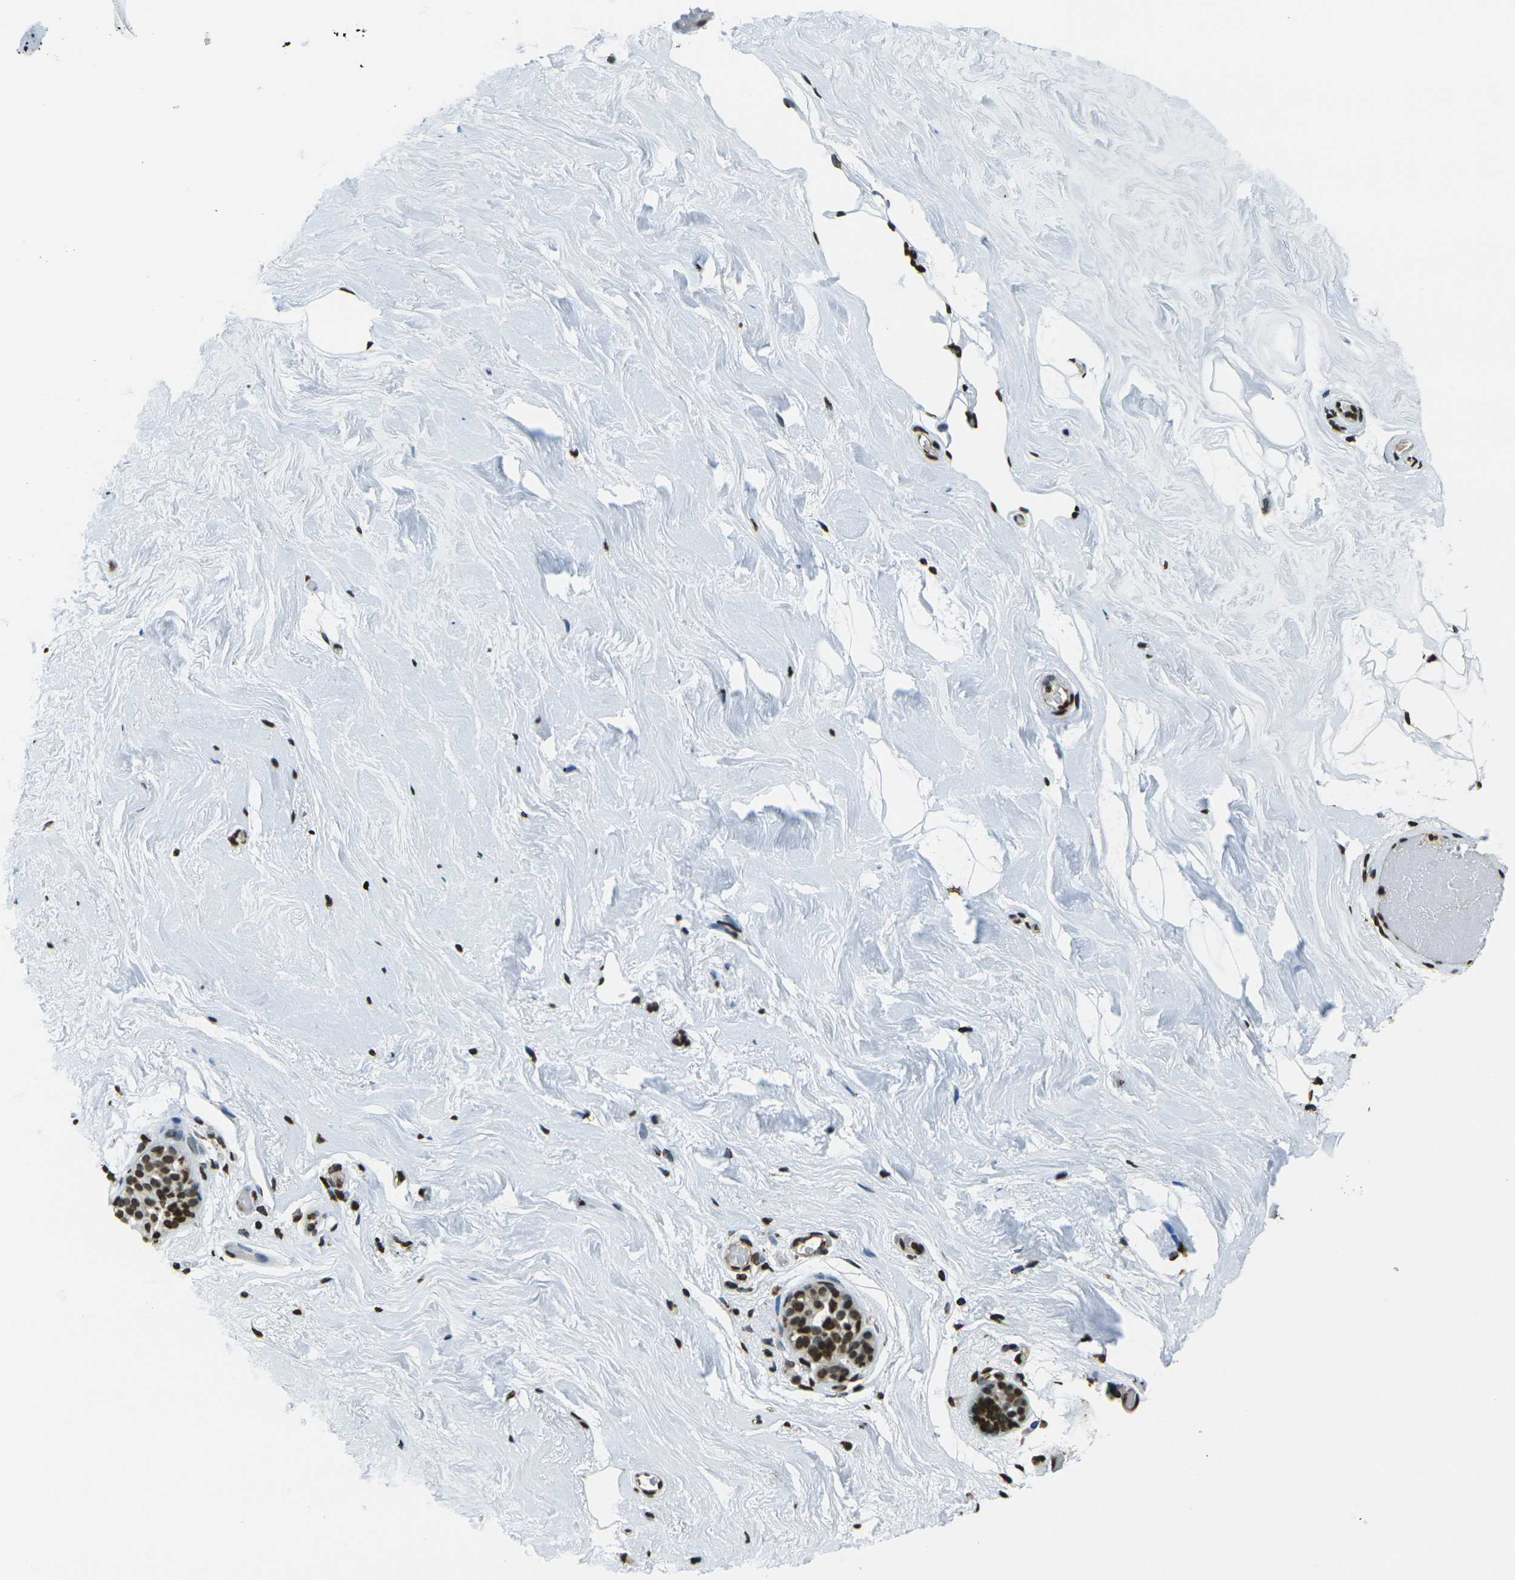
{"staining": {"intensity": "strong", "quantity": ">75%", "location": "cytoplasmic/membranous"}, "tissue": "breast", "cell_type": "Adipocytes", "image_type": "normal", "snomed": [{"axis": "morphology", "description": "Normal tissue, NOS"}, {"axis": "topography", "description": "Breast"}], "caption": "A high-resolution image shows IHC staining of normal breast, which demonstrates strong cytoplasmic/membranous staining in approximately >75% of adipocytes.", "gene": "H1", "patient": {"sex": "female", "age": 75}}